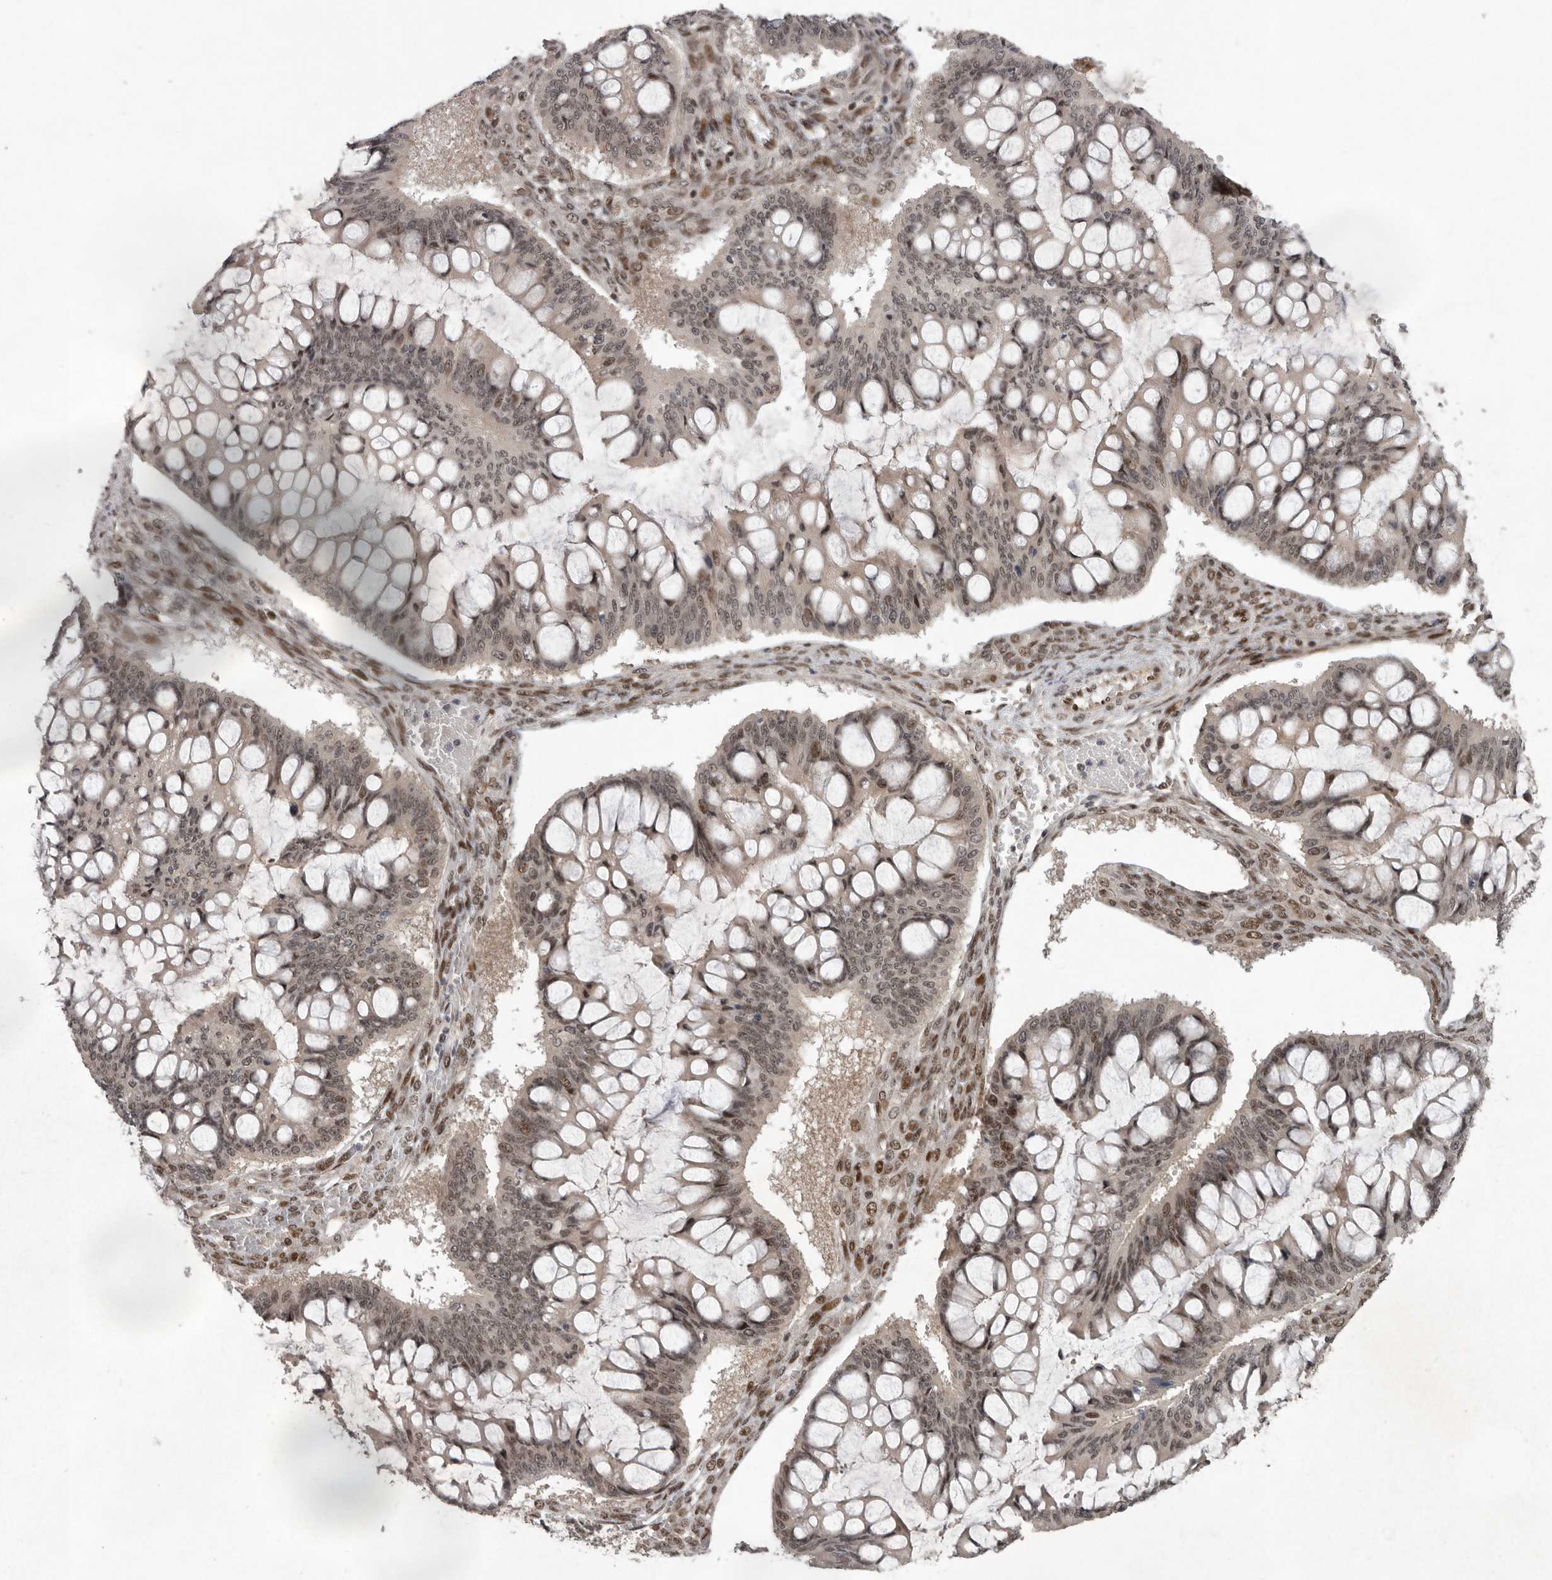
{"staining": {"intensity": "weak", "quantity": "25%-75%", "location": "nuclear"}, "tissue": "ovarian cancer", "cell_type": "Tumor cells", "image_type": "cancer", "snomed": [{"axis": "morphology", "description": "Cystadenocarcinoma, mucinous, NOS"}, {"axis": "topography", "description": "Ovary"}], "caption": "Weak nuclear positivity is identified in about 25%-75% of tumor cells in mucinous cystadenocarcinoma (ovarian). (brown staining indicates protein expression, while blue staining denotes nuclei).", "gene": "CDC27", "patient": {"sex": "female", "age": 73}}